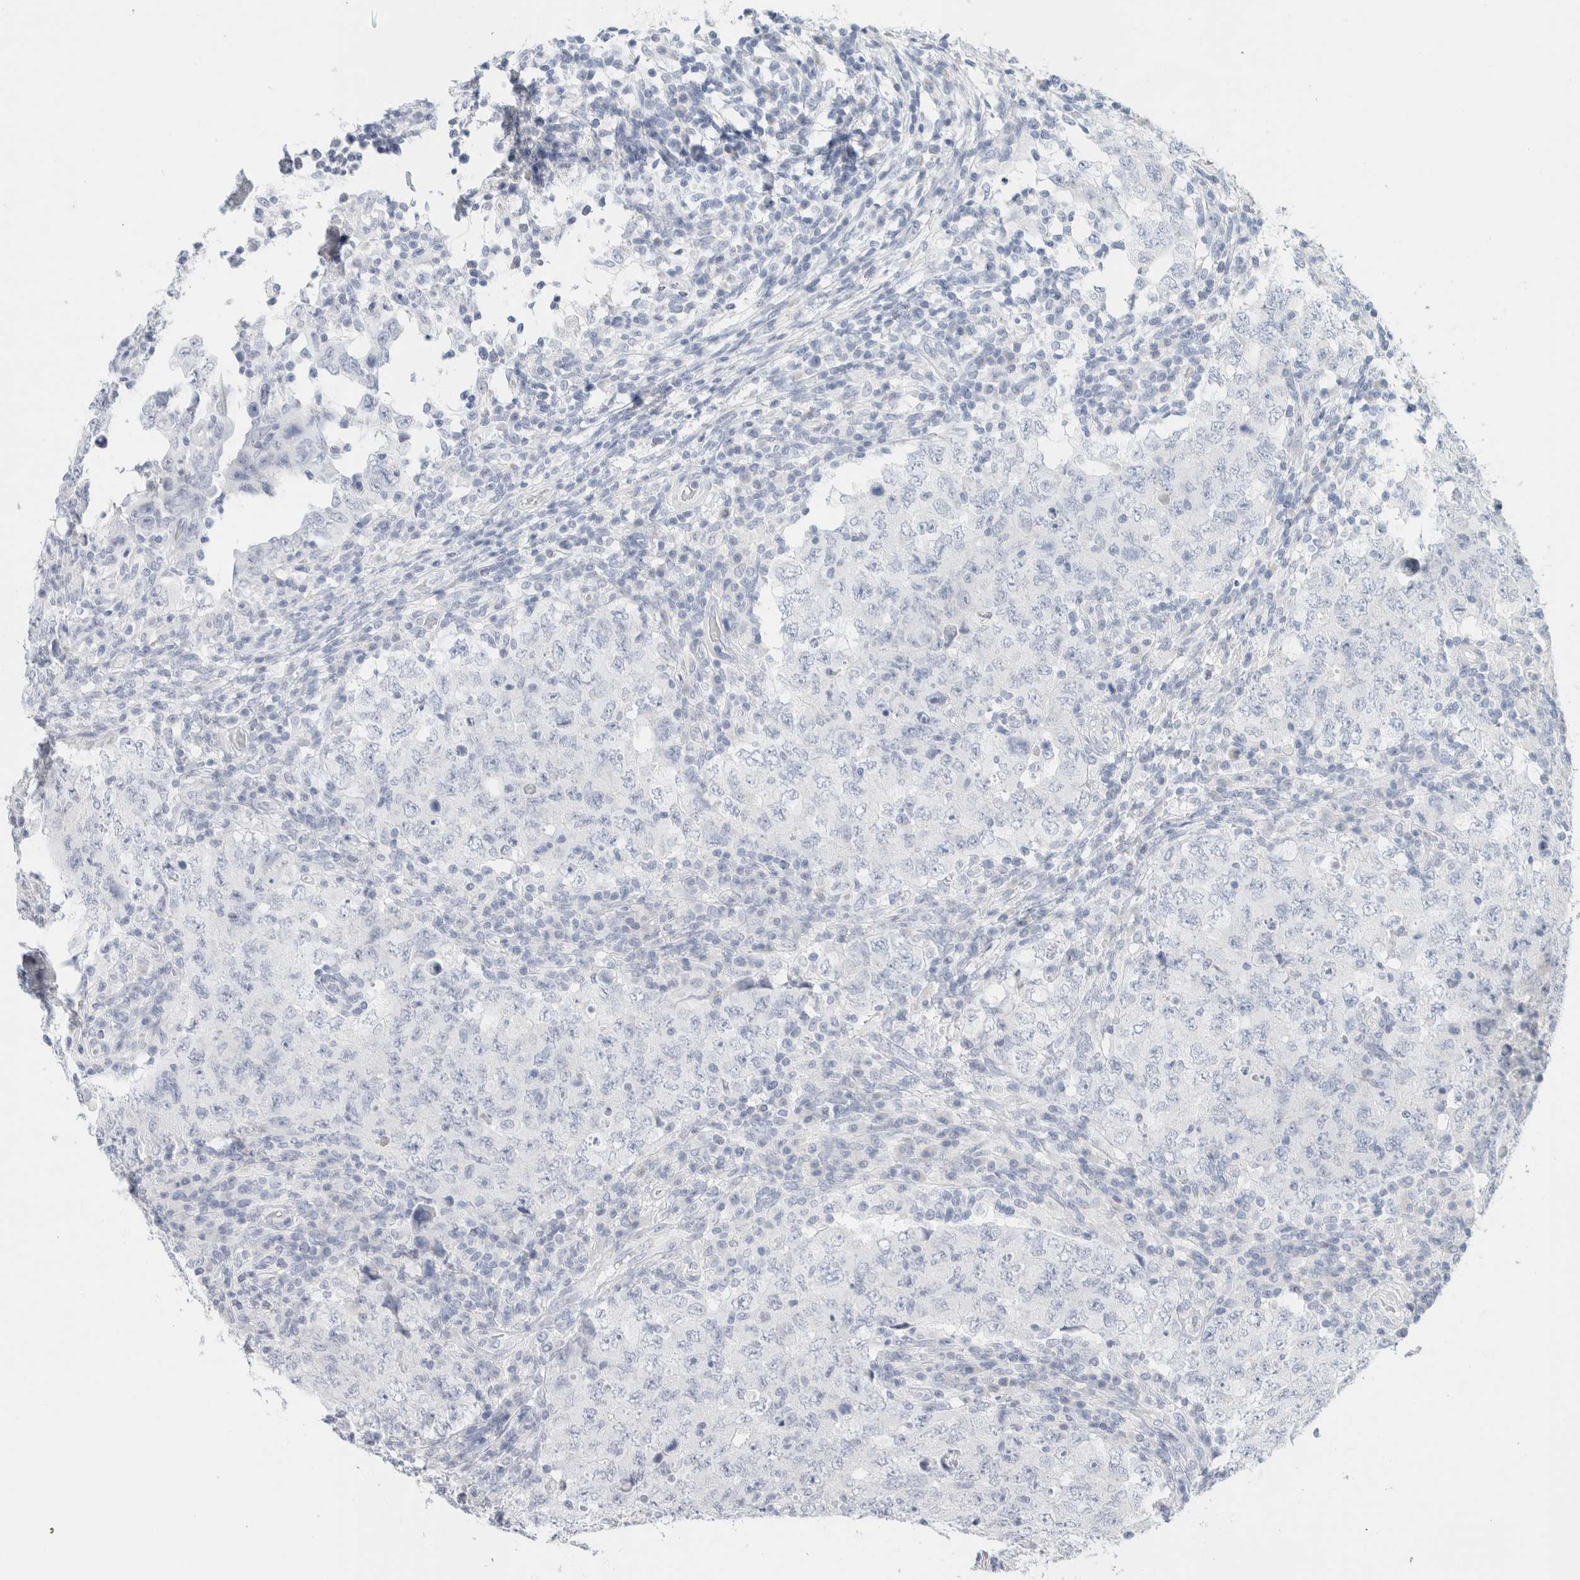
{"staining": {"intensity": "negative", "quantity": "none", "location": "none"}, "tissue": "testis cancer", "cell_type": "Tumor cells", "image_type": "cancer", "snomed": [{"axis": "morphology", "description": "Carcinoma, Embryonal, NOS"}, {"axis": "topography", "description": "Testis"}], "caption": "Immunohistochemical staining of embryonal carcinoma (testis) shows no significant positivity in tumor cells.", "gene": "NEFM", "patient": {"sex": "male", "age": 26}}